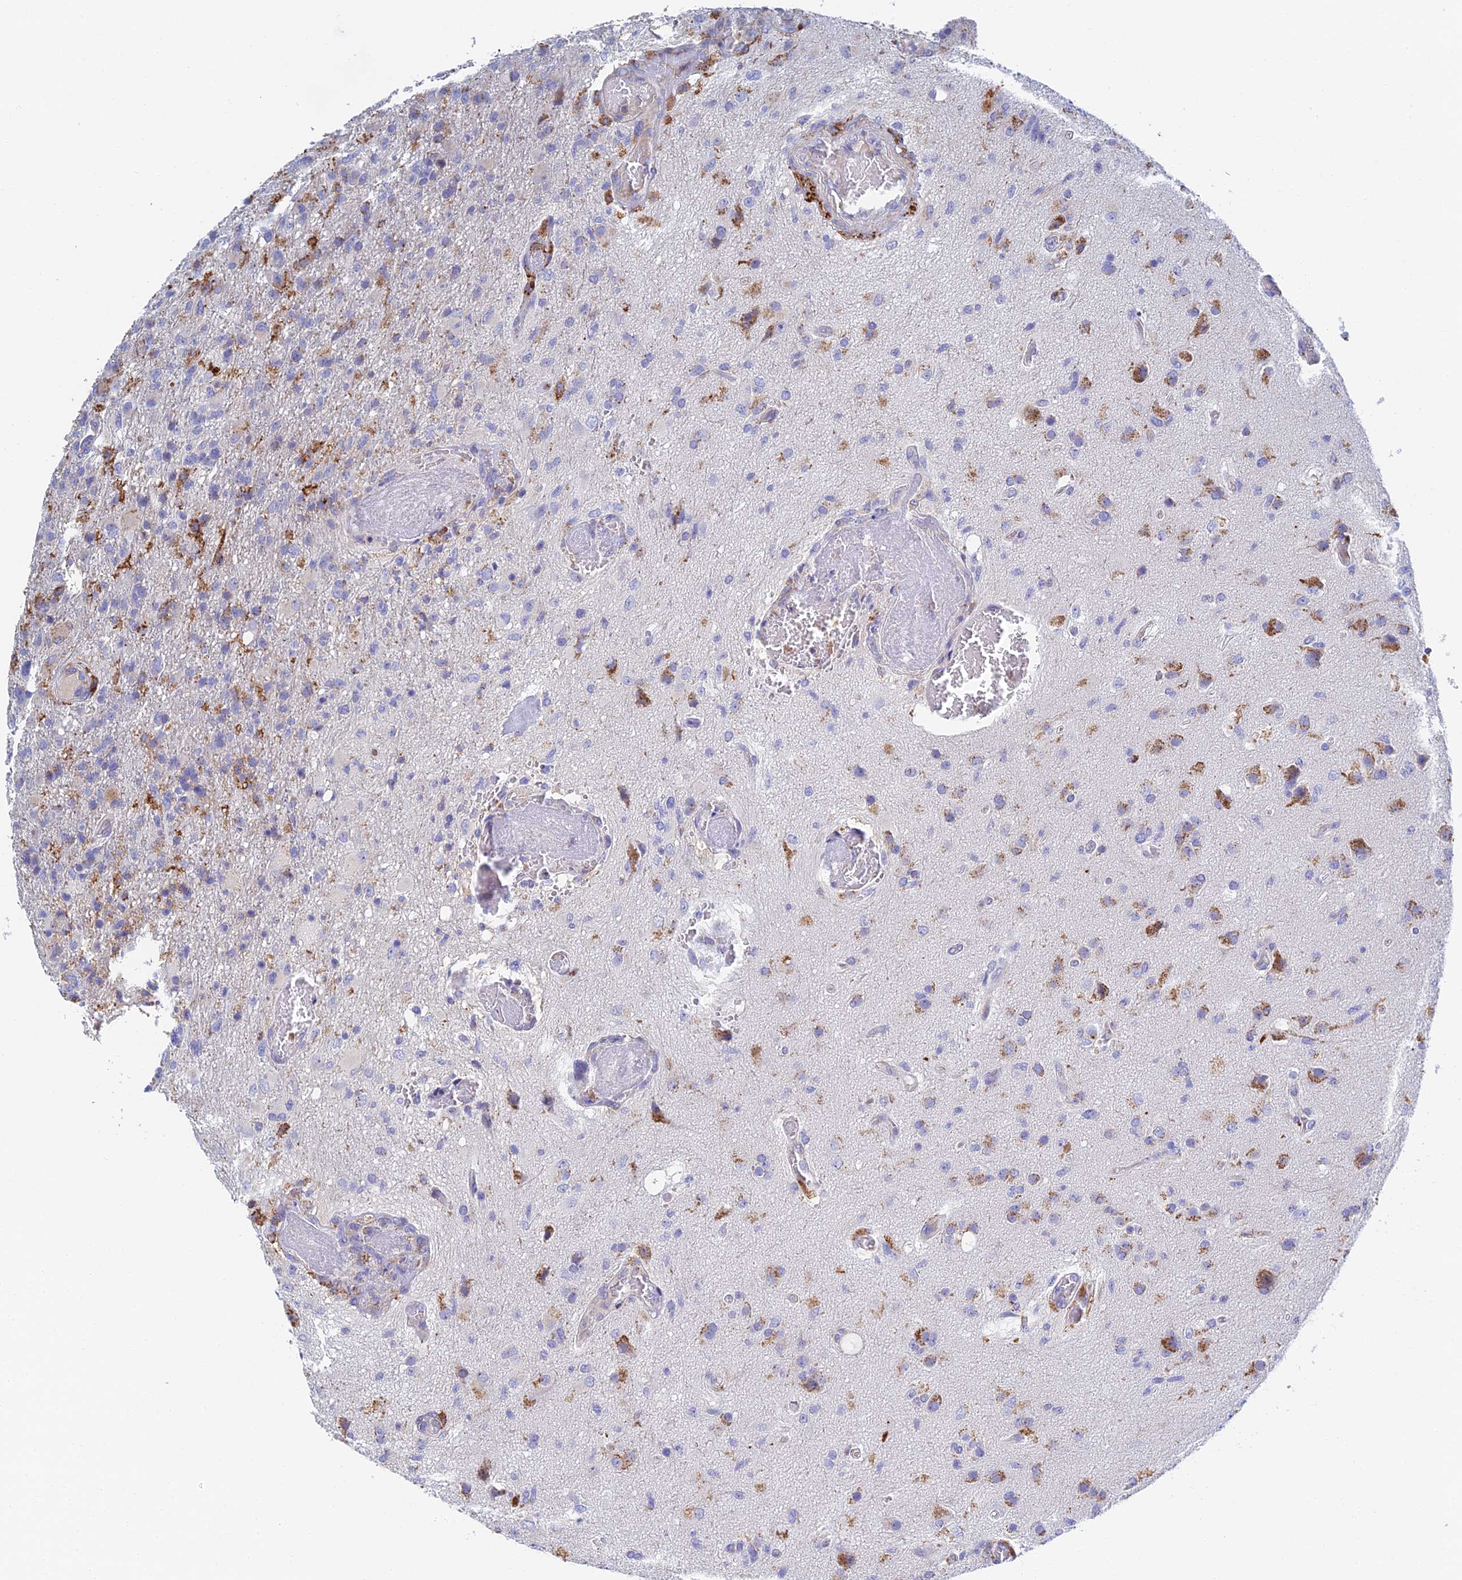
{"staining": {"intensity": "negative", "quantity": "none", "location": "none"}, "tissue": "glioma", "cell_type": "Tumor cells", "image_type": "cancer", "snomed": [{"axis": "morphology", "description": "Glioma, malignant, High grade"}, {"axis": "topography", "description": "Brain"}], "caption": "Tumor cells show no significant expression in glioma.", "gene": "RPGRIP1L", "patient": {"sex": "female", "age": 74}}